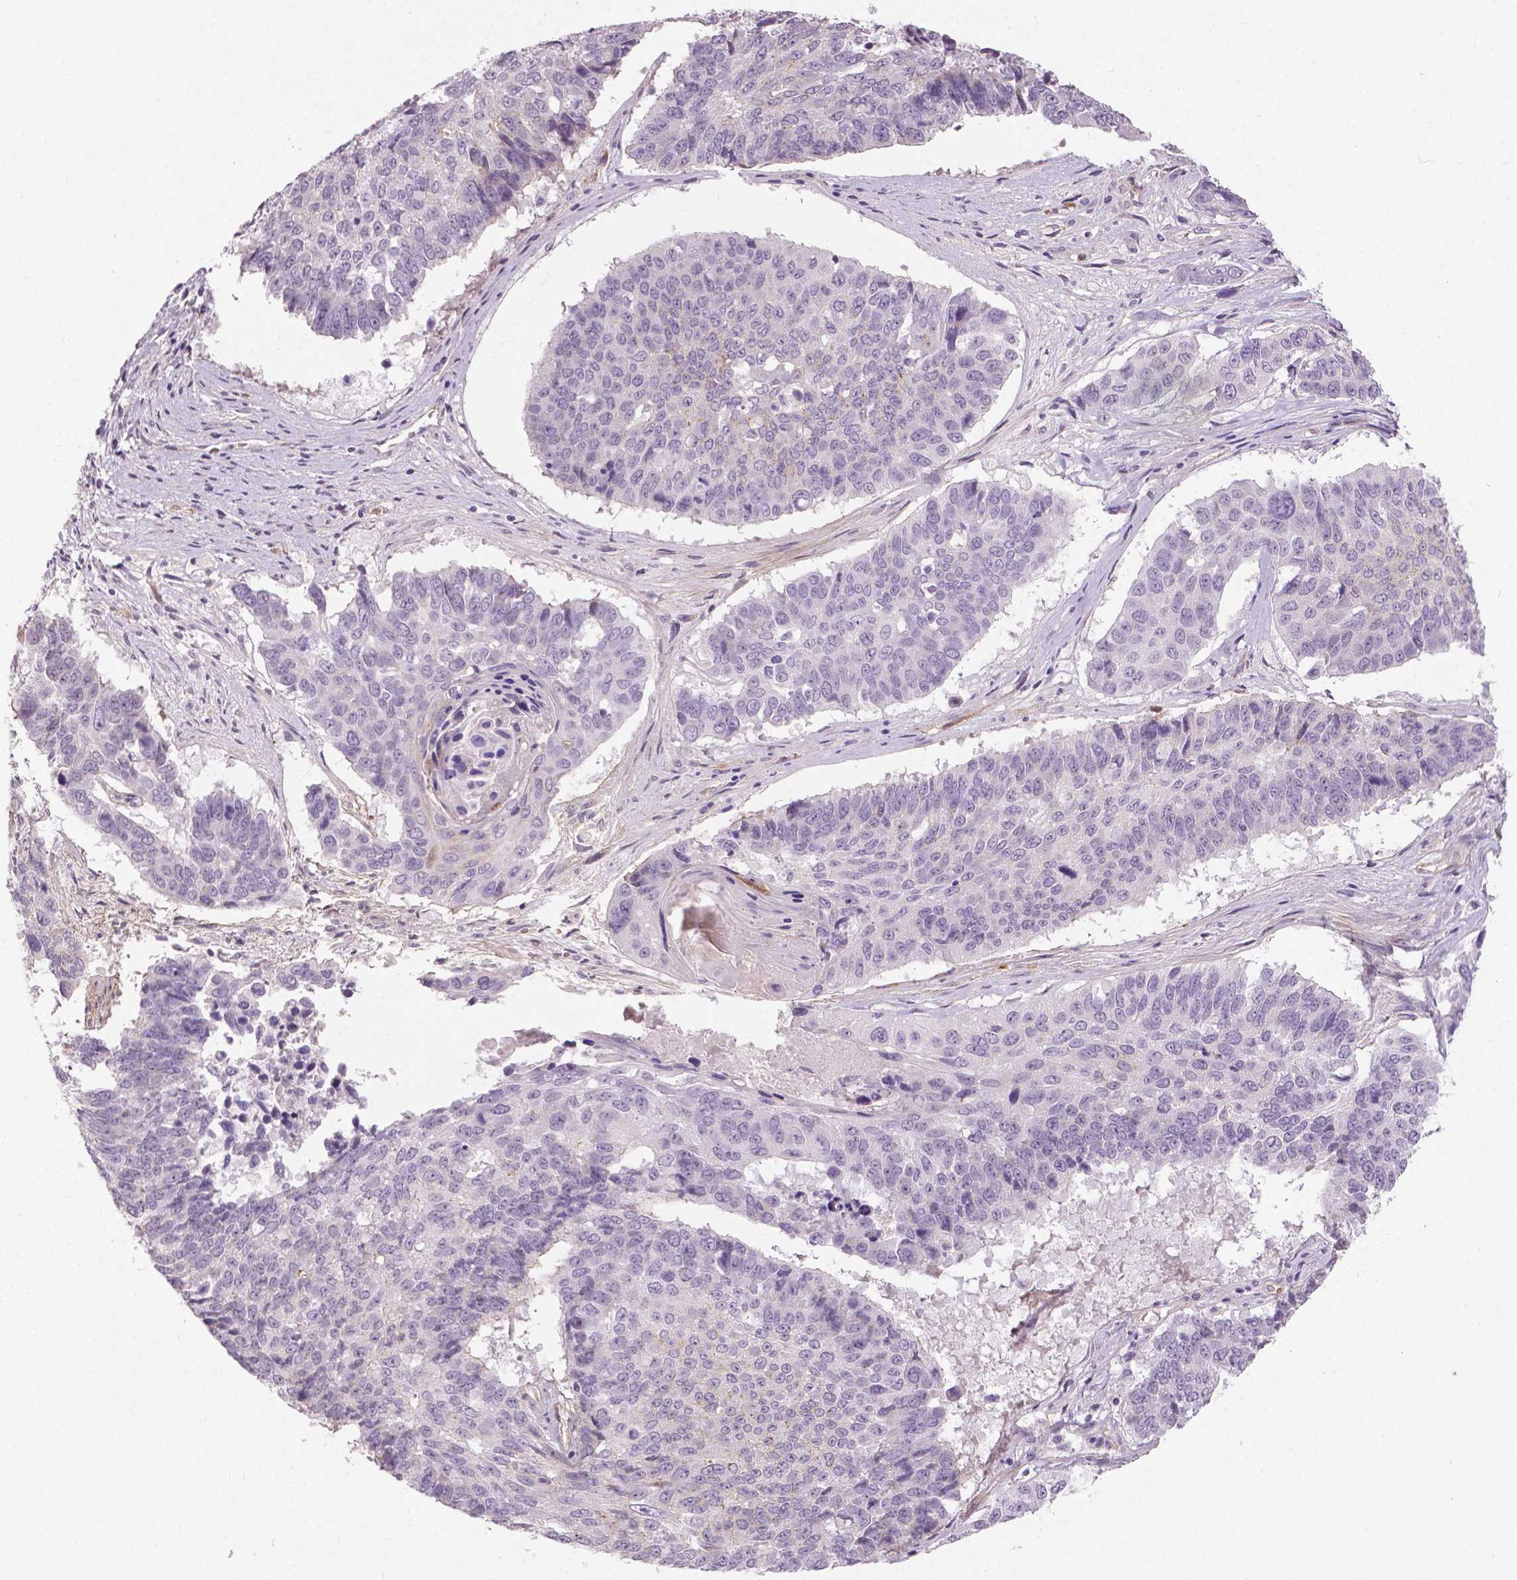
{"staining": {"intensity": "negative", "quantity": "none", "location": "none"}, "tissue": "lung cancer", "cell_type": "Tumor cells", "image_type": "cancer", "snomed": [{"axis": "morphology", "description": "Squamous cell carcinoma, NOS"}, {"axis": "topography", "description": "Lung"}], "caption": "Tumor cells are negative for protein expression in human lung squamous cell carcinoma.", "gene": "FLT1", "patient": {"sex": "male", "age": 73}}